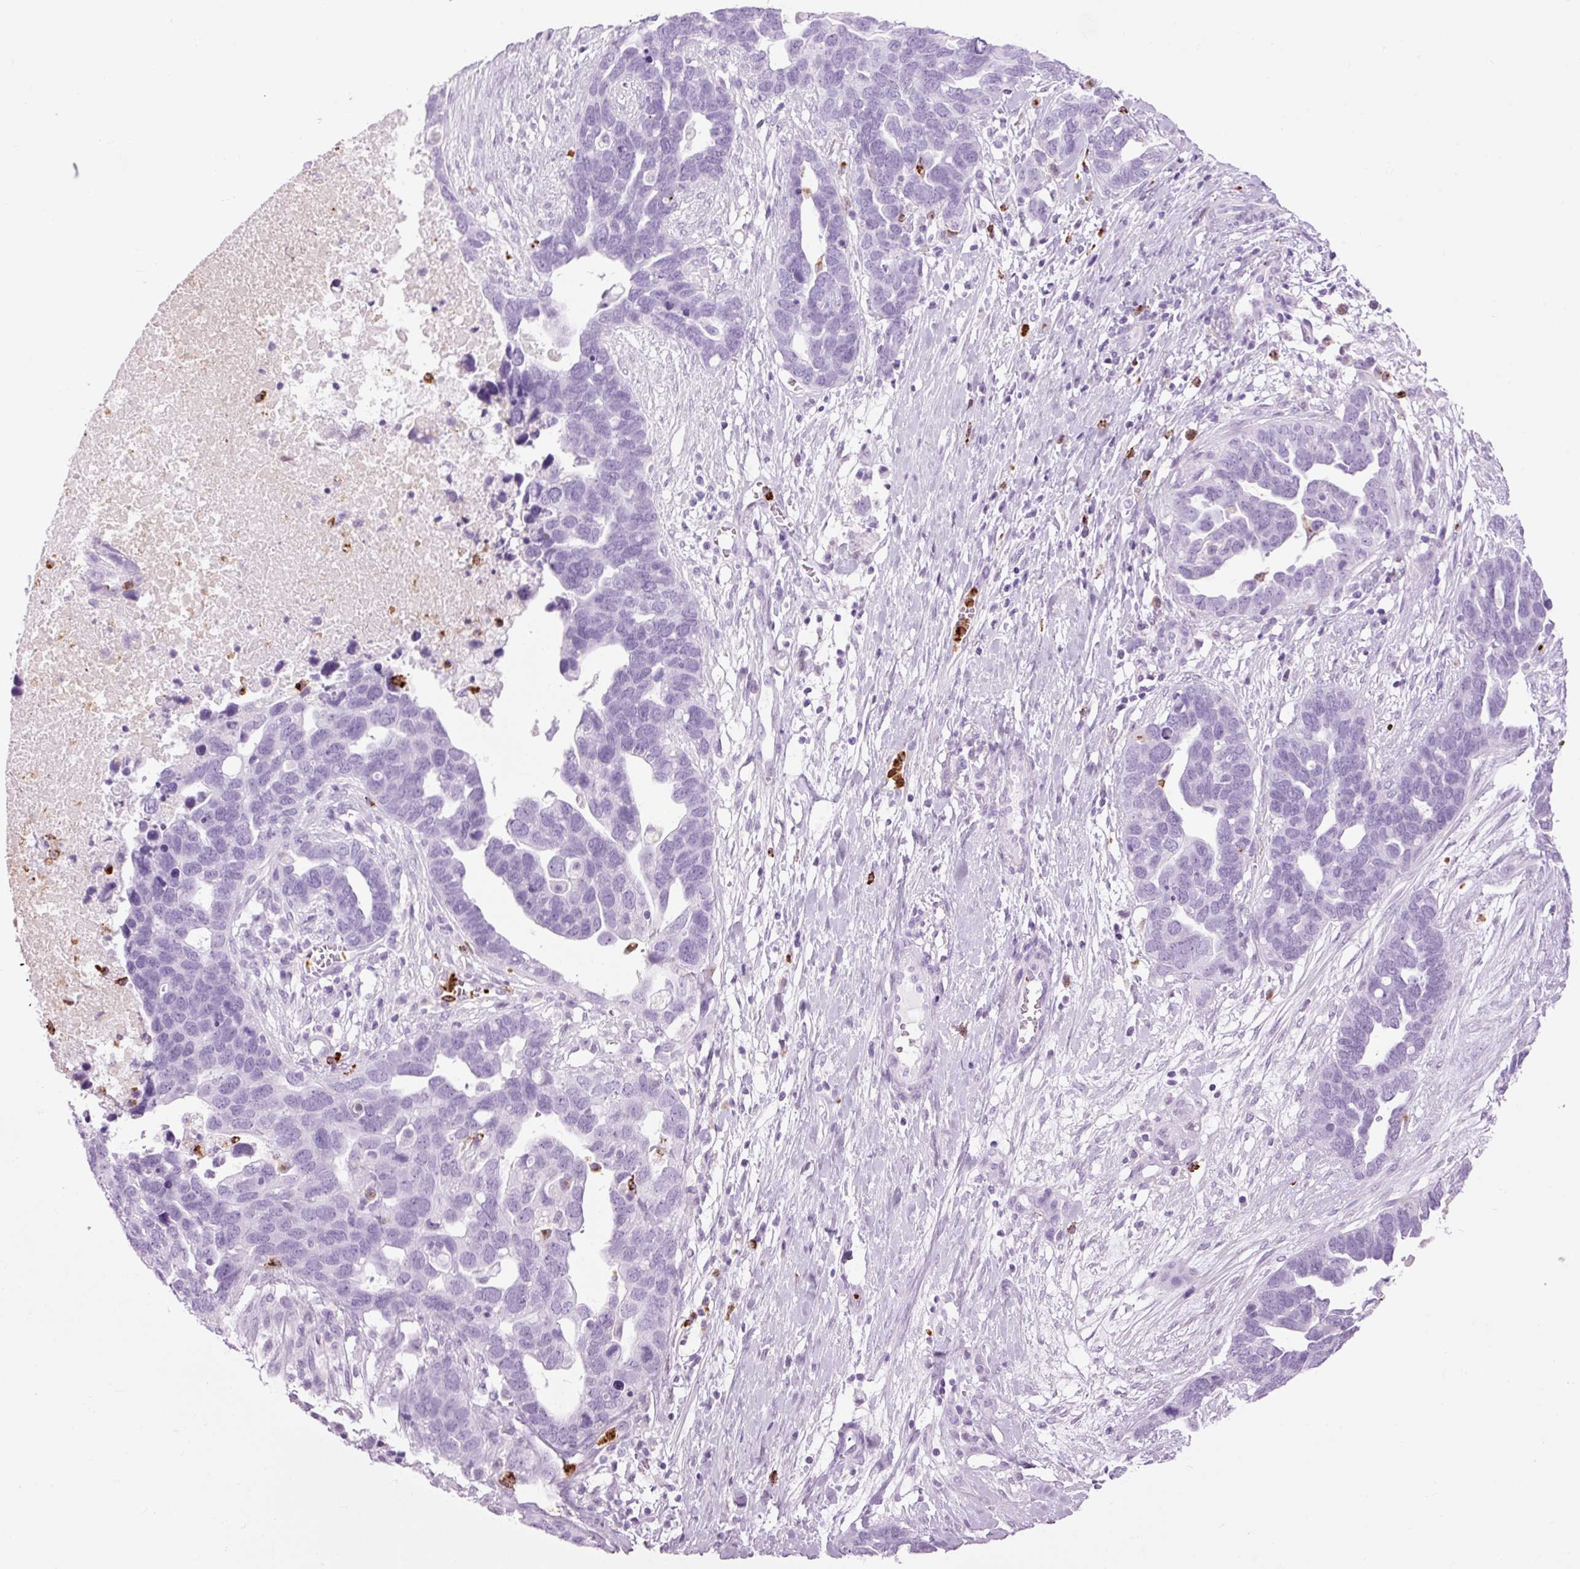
{"staining": {"intensity": "negative", "quantity": "none", "location": "none"}, "tissue": "ovarian cancer", "cell_type": "Tumor cells", "image_type": "cancer", "snomed": [{"axis": "morphology", "description": "Cystadenocarcinoma, serous, NOS"}, {"axis": "topography", "description": "Ovary"}], "caption": "High power microscopy photomicrograph of an immunohistochemistry (IHC) histopathology image of ovarian cancer, revealing no significant staining in tumor cells.", "gene": "LYZ", "patient": {"sex": "female", "age": 54}}